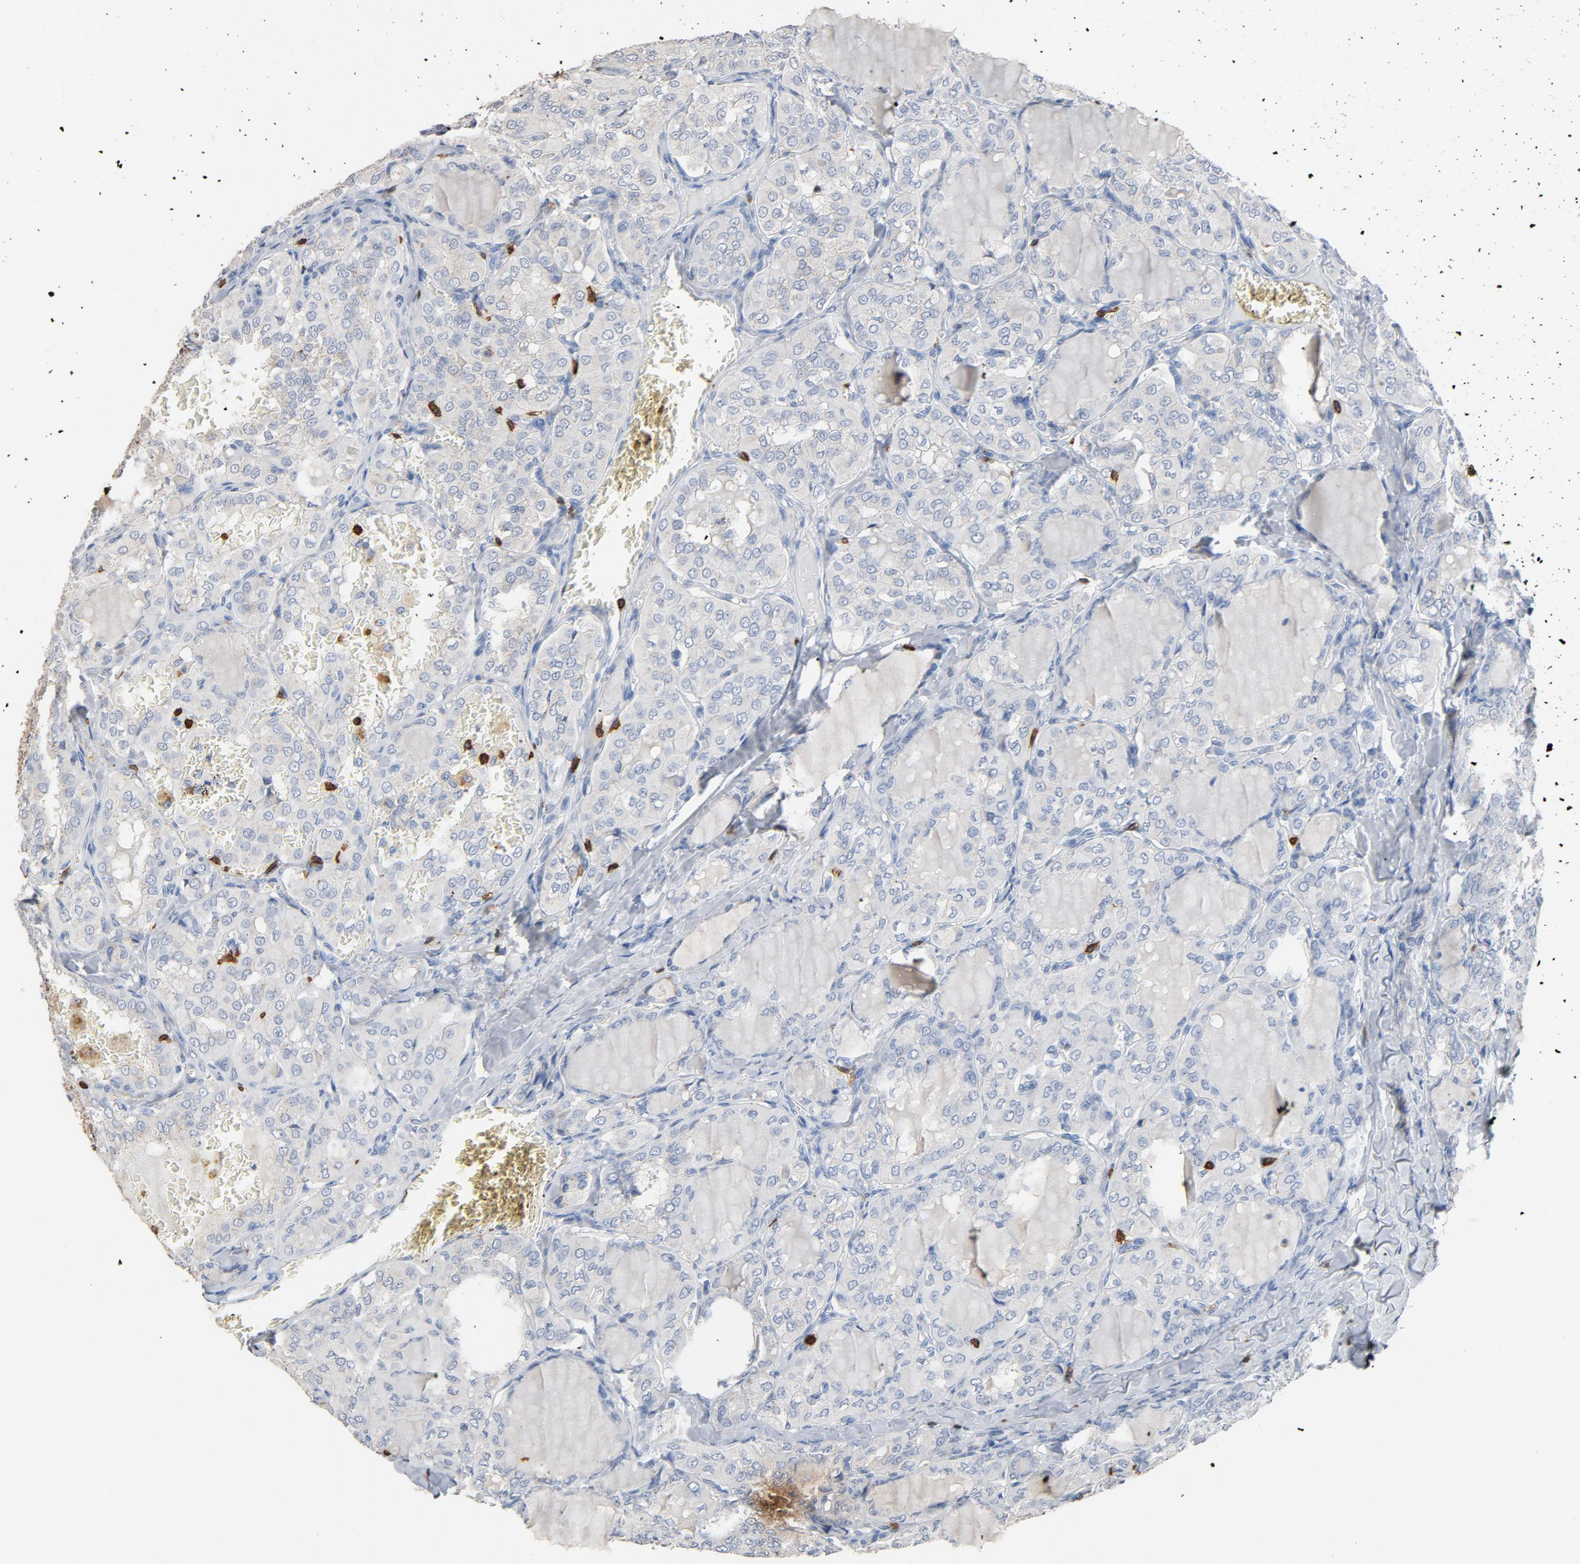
{"staining": {"intensity": "negative", "quantity": "none", "location": "none"}, "tissue": "thyroid cancer", "cell_type": "Tumor cells", "image_type": "cancer", "snomed": [{"axis": "morphology", "description": "Papillary adenocarcinoma, NOS"}, {"axis": "topography", "description": "Thyroid gland"}], "caption": "Image shows no significant protein positivity in tumor cells of thyroid papillary adenocarcinoma.", "gene": "CD247", "patient": {"sex": "male", "age": 20}}